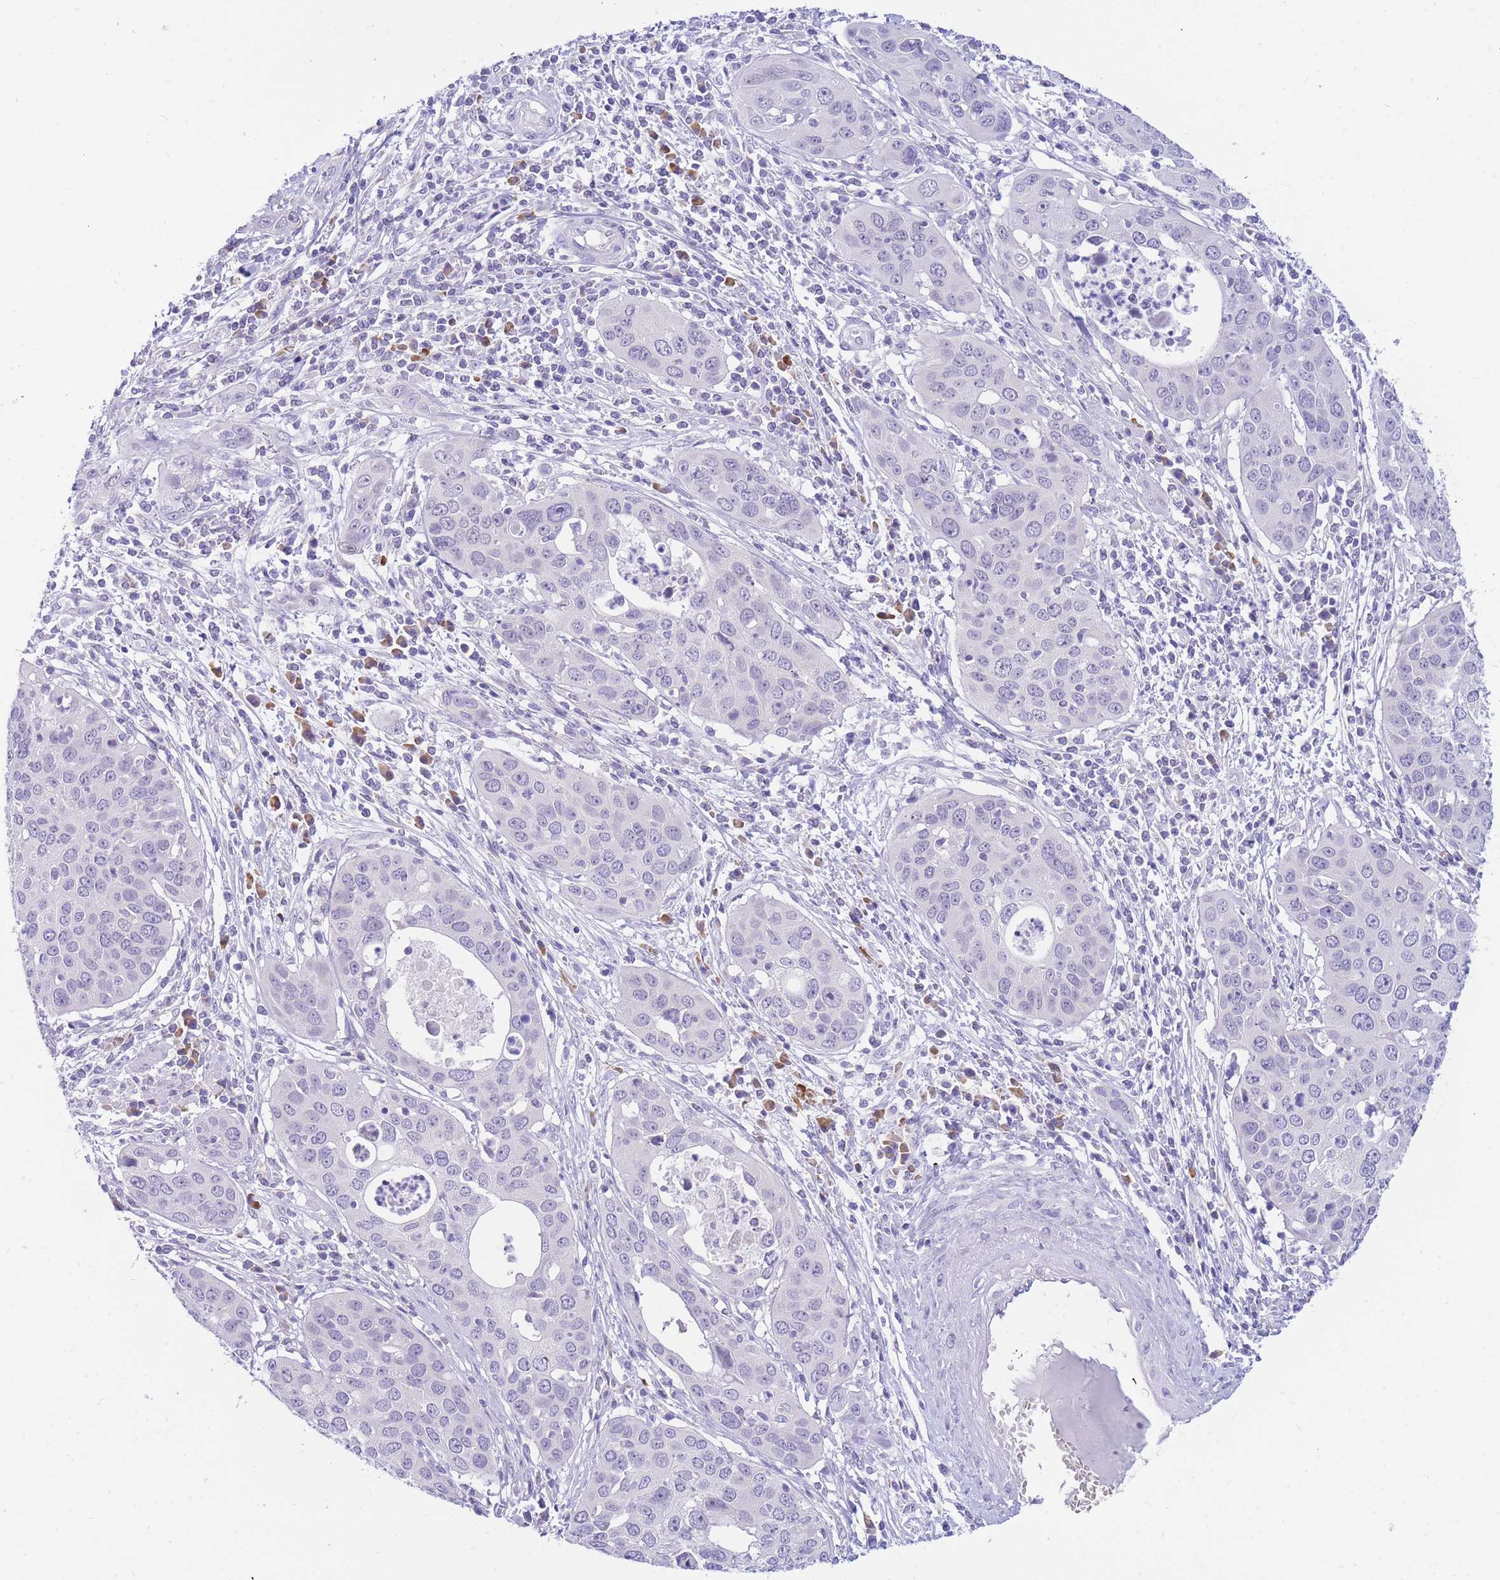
{"staining": {"intensity": "negative", "quantity": "none", "location": "none"}, "tissue": "cervical cancer", "cell_type": "Tumor cells", "image_type": "cancer", "snomed": [{"axis": "morphology", "description": "Squamous cell carcinoma, NOS"}, {"axis": "topography", "description": "Cervix"}], "caption": "IHC photomicrograph of cervical cancer stained for a protein (brown), which displays no staining in tumor cells. (Immunohistochemistry, brightfield microscopy, high magnification).", "gene": "SSUH2", "patient": {"sex": "female", "age": 36}}